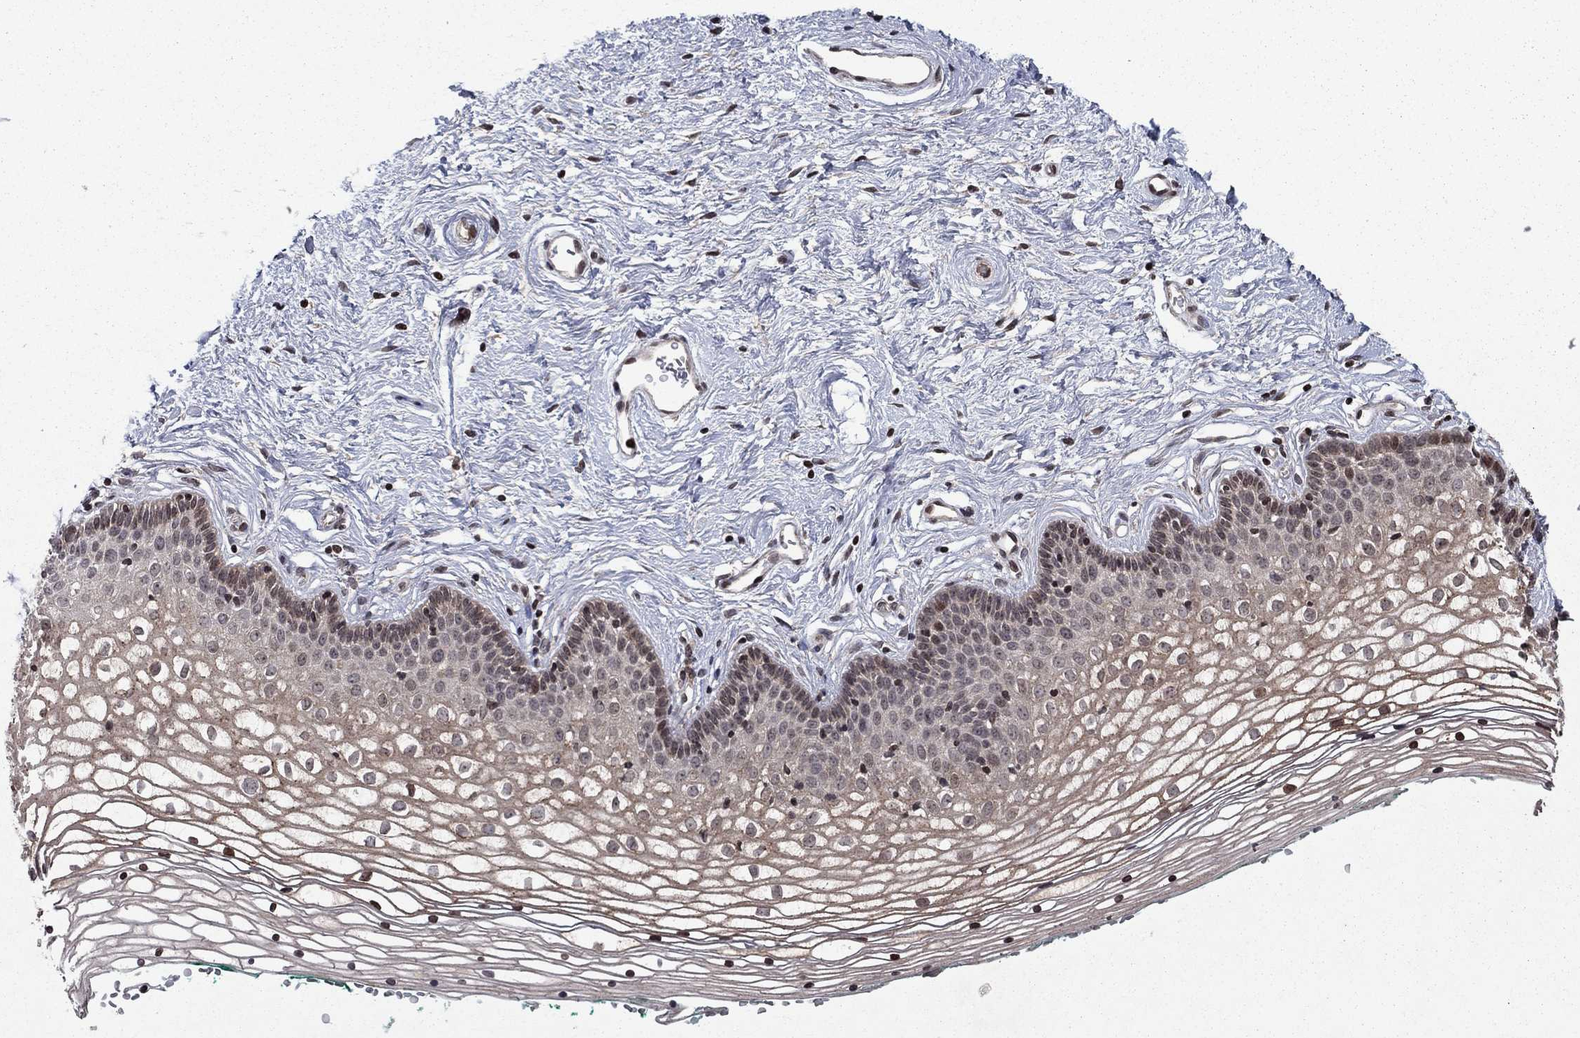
{"staining": {"intensity": "moderate", "quantity": "25%-75%", "location": "nuclear"}, "tissue": "vagina", "cell_type": "Squamous epithelial cells", "image_type": "normal", "snomed": [{"axis": "morphology", "description": "Normal tissue, NOS"}, {"axis": "topography", "description": "Vagina"}], "caption": "About 25%-75% of squamous epithelial cells in unremarkable vagina demonstrate moderate nuclear protein staining as visualized by brown immunohistochemical staining.", "gene": "SORBS1", "patient": {"sex": "female", "age": 36}}